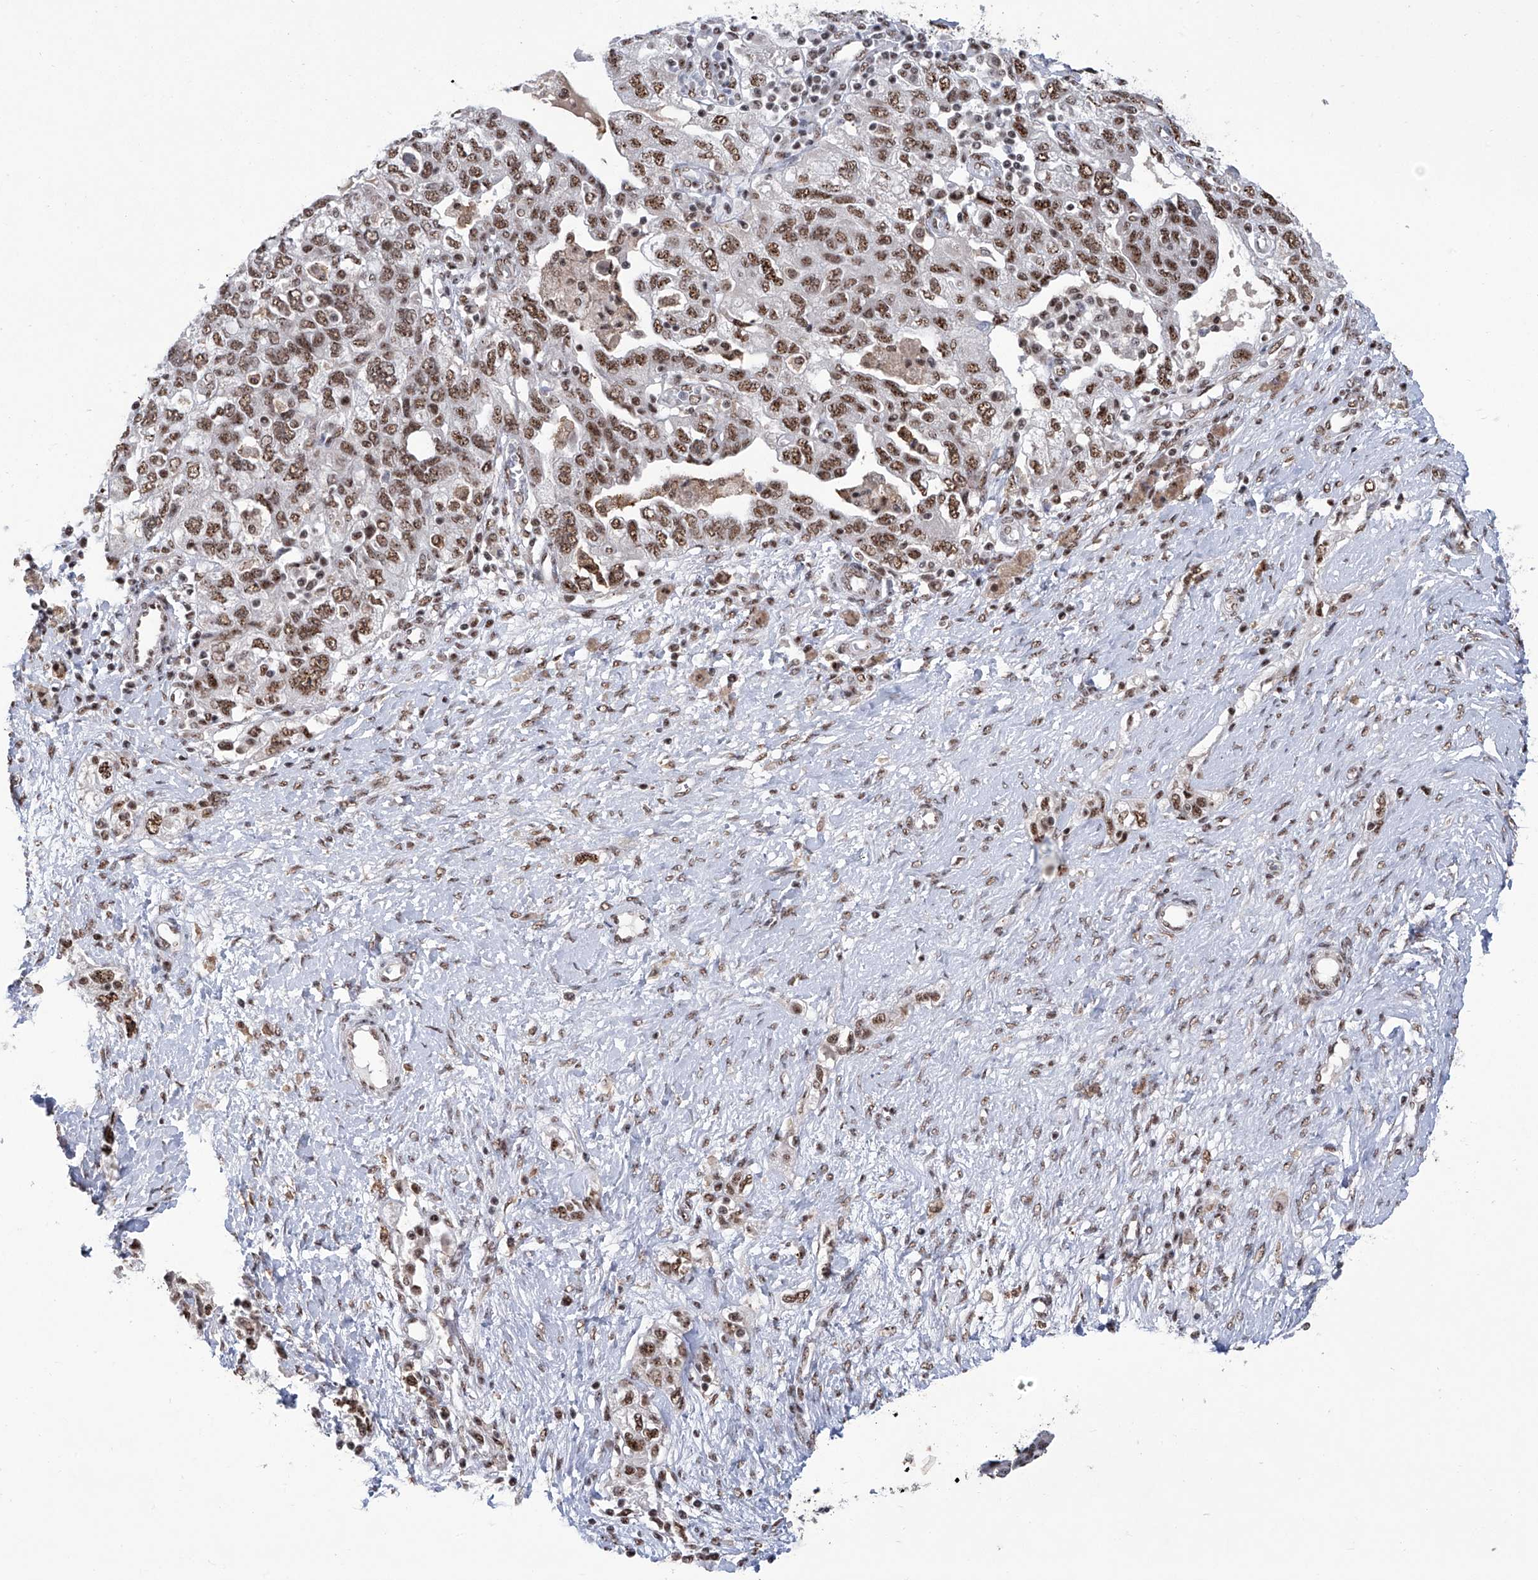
{"staining": {"intensity": "strong", "quantity": "25%-75%", "location": "nuclear"}, "tissue": "ovarian cancer", "cell_type": "Tumor cells", "image_type": "cancer", "snomed": [{"axis": "morphology", "description": "Carcinoma, NOS"}, {"axis": "morphology", "description": "Cystadenocarcinoma, serous, NOS"}, {"axis": "topography", "description": "Ovary"}], "caption": "Brown immunohistochemical staining in human ovarian carcinoma reveals strong nuclear positivity in about 25%-75% of tumor cells.", "gene": "FBXL4", "patient": {"sex": "female", "age": 69}}